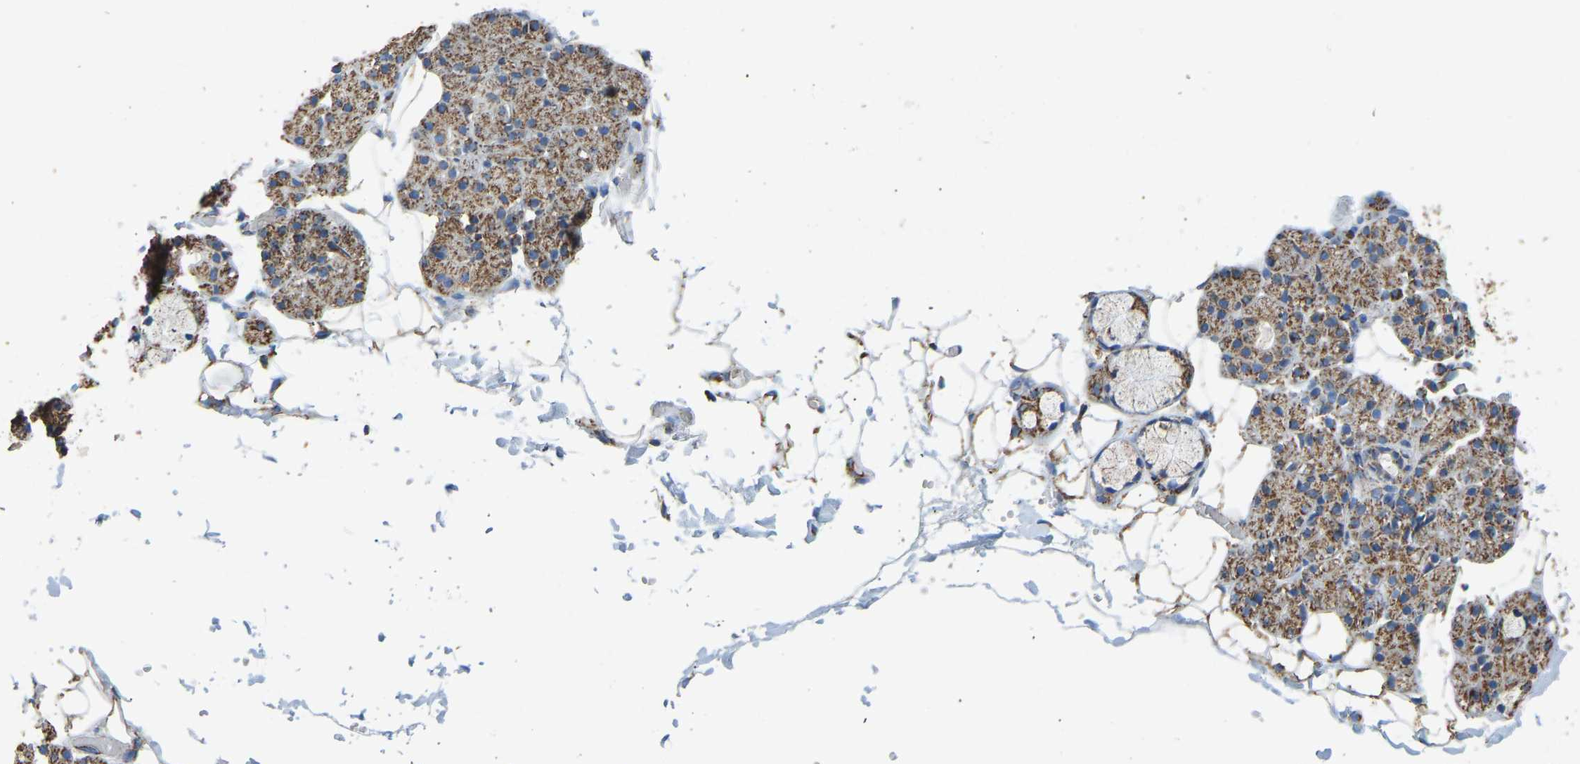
{"staining": {"intensity": "moderate", "quantity": ">75%", "location": "cytoplasmic/membranous"}, "tissue": "salivary gland", "cell_type": "Glandular cells", "image_type": "normal", "snomed": [{"axis": "morphology", "description": "Normal tissue, NOS"}, {"axis": "topography", "description": "Salivary gland"}], "caption": "This is an image of immunohistochemistry staining of unremarkable salivary gland, which shows moderate staining in the cytoplasmic/membranous of glandular cells.", "gene": "IRX6", "patient": {"sex": "male", "age": 63}}